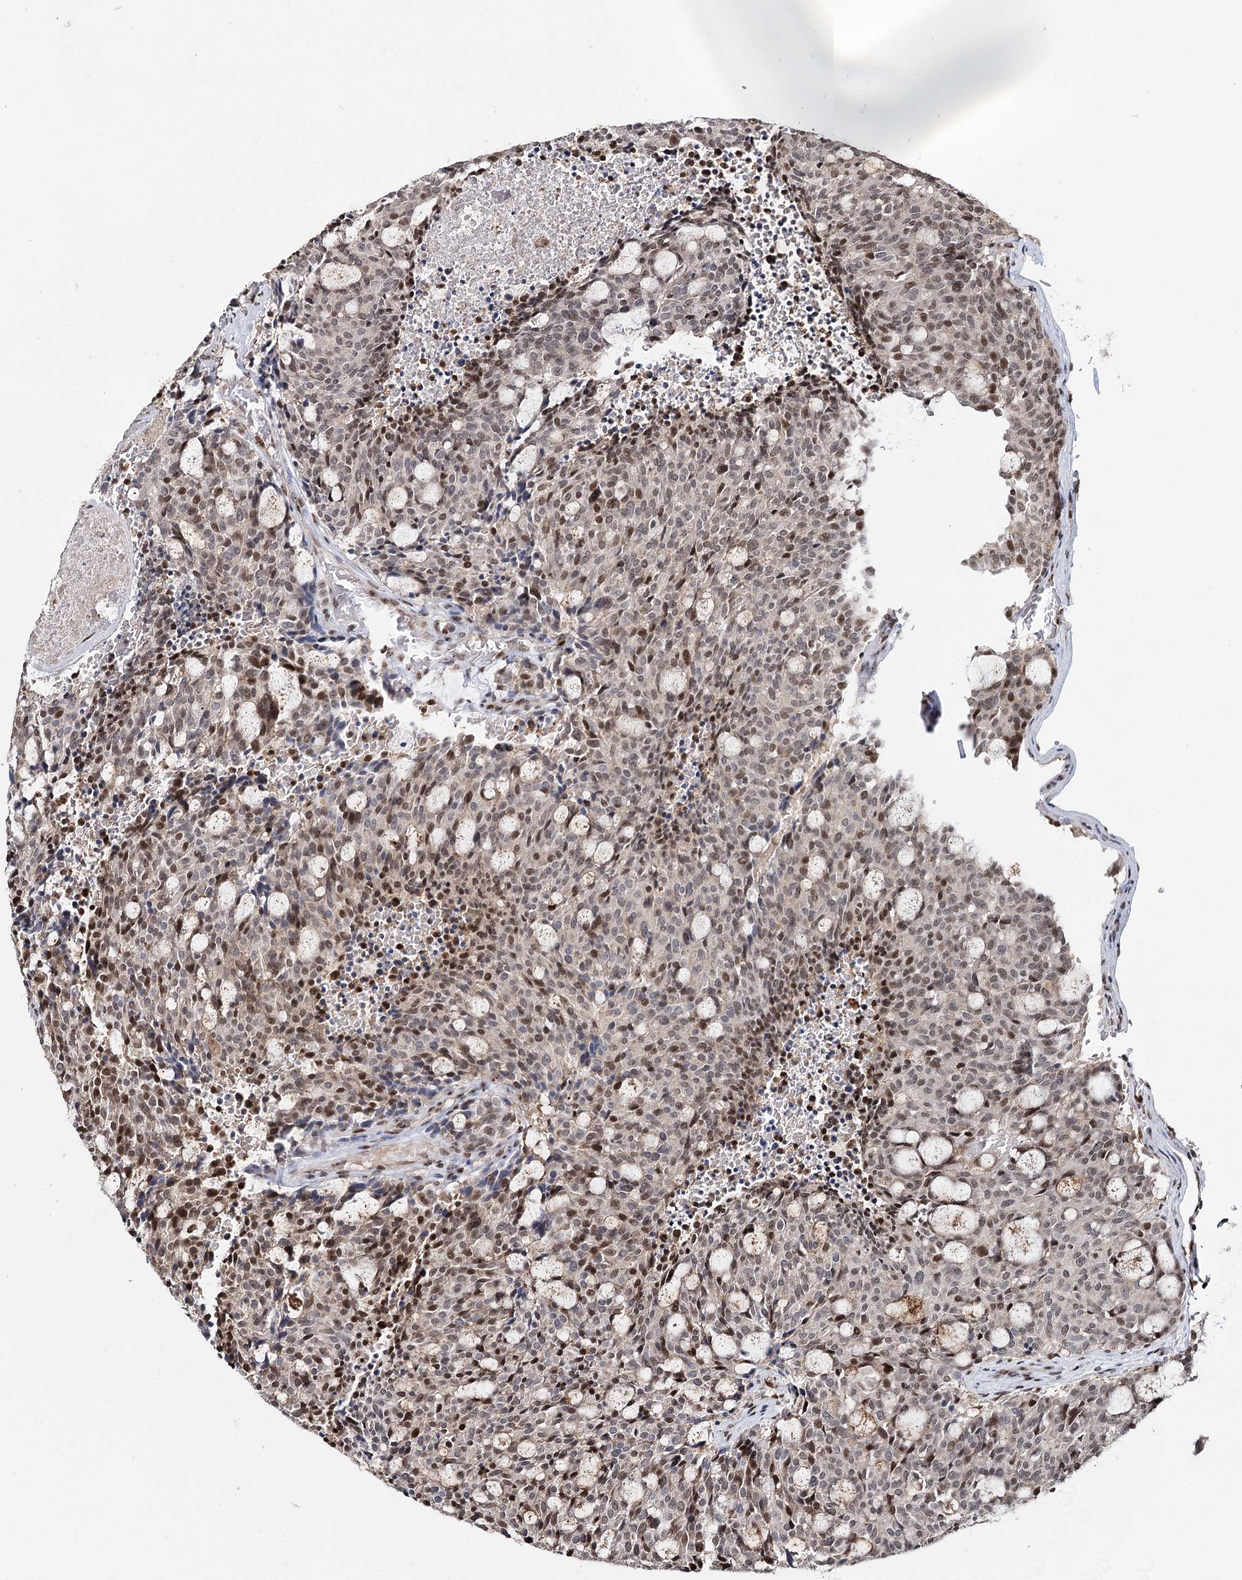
{"staining": {"intensity": "moderate", "quantity": "<25%", "location": "nuclear"}, "tissue": "carcinoid", "cell_type": "Tumor cells", "image_type": "cancer", "snomed": [{"axis": "morphology", "description": "Carcinoid, malignant, NOS"}, {"axis": "topography", "description": "Pancreas"}], "caption": "An IHC photomicrograph of tumor tissue is shown. Protein staining in brown labels moderate nuclear positivity in malignant carcinoid within tumor cells.", "gene": "RPS27A", "patient": {"sex": "female", "age": 54}}